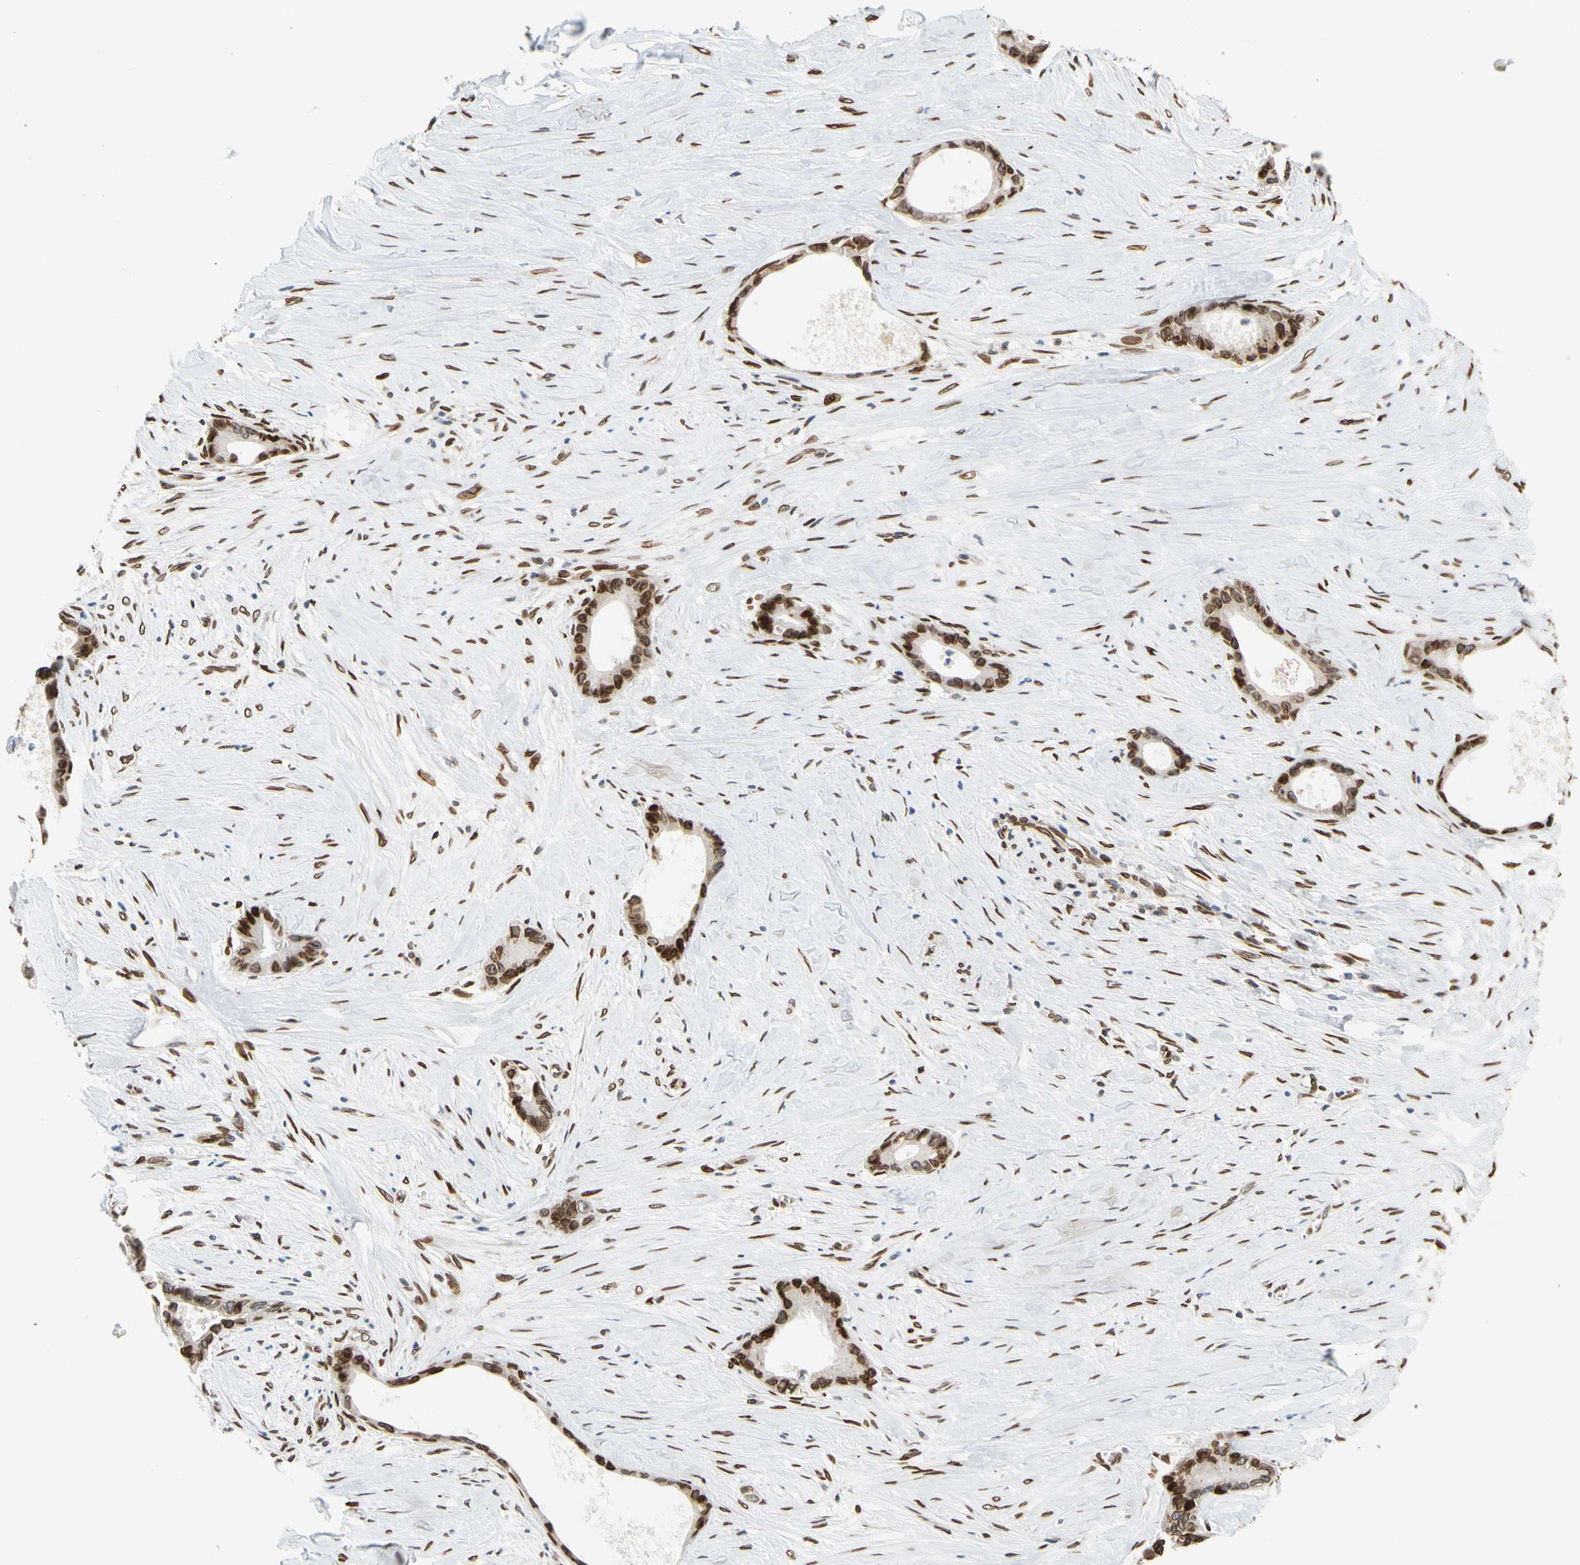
{"staining": {"intensity": "strong", "quantity": ">75%", "location": "cytoplasmic/membranous,nuclear"}, "tissue": "liver cancer", "cell_type": "Tumor cells", "image_type": "cancer", "snomed": [{"axis": "morphology", "description": "Cholangiocarcinoma"}, {"axis": "topography", "description": "Liver"}], "caption": "Tumor cells display high levels of strong cytoplasmic/membranous and nuclear positivity in about >75% of cells in human liver cancer (cholangiocarcinoma). Nuclei are stained in blue.", "gene": "SUN1", "patient": {"sex": "female", "age": 55}}